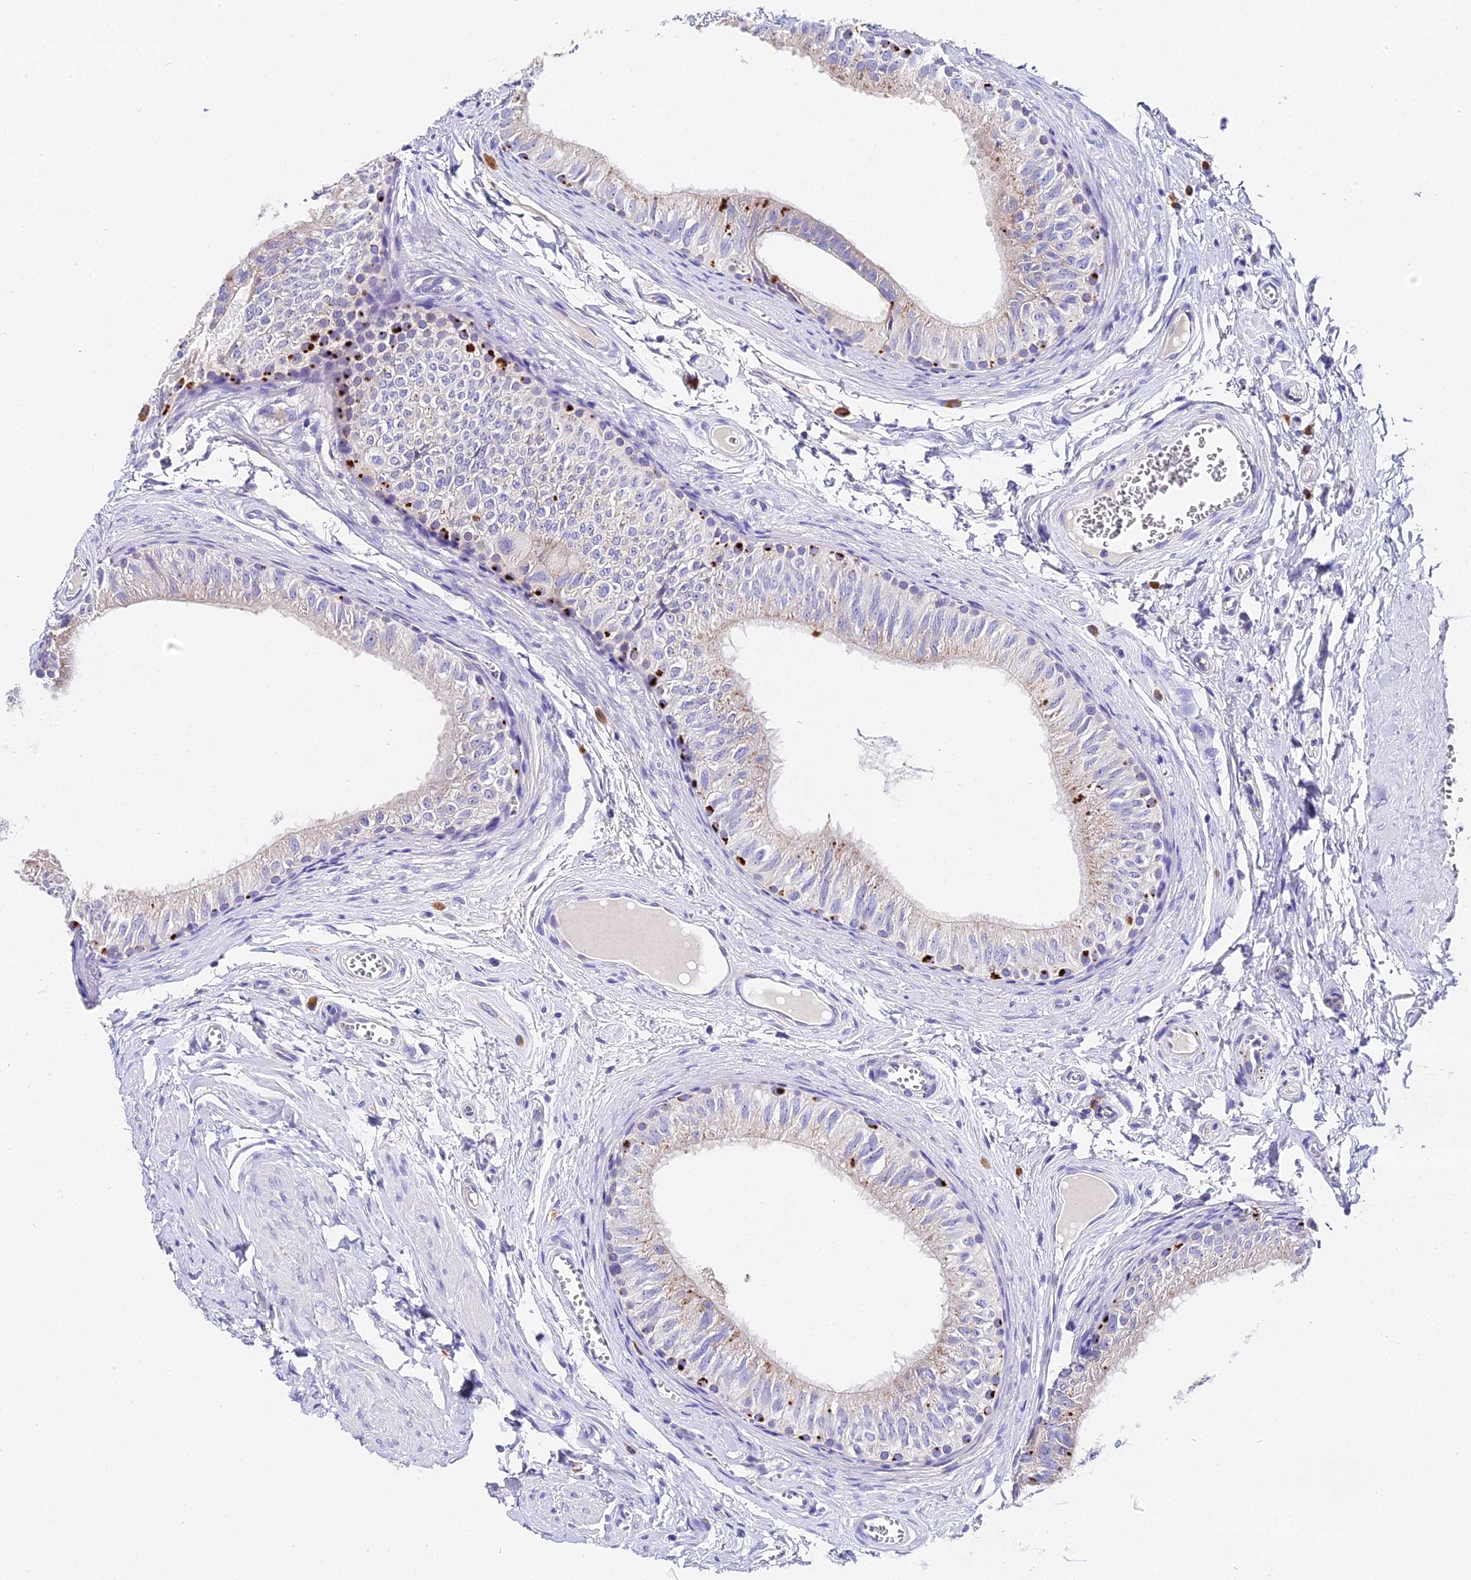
{"staining": {"intensity": "strong", "quantity": "25%-75%", "location": "cytoplasmic/membranous"}, "tissue": "epididymis", "cell_type": "Glandular cells", "image_type": "normal", "snomed": [{"axis": "morphology", "description": "Normal tissue, NOS"}, {"axis": "topography", "description": "Epididymis"}], "caption": "An image showing strong cytoplasmic/membranous expression in approximately 25%-75% of glandular cells in unremarkable epididymis, as visualized by brown immunohistochemical staining.", "gene": "LYPD6", "patient": {"sex": "male", "age": 42}}